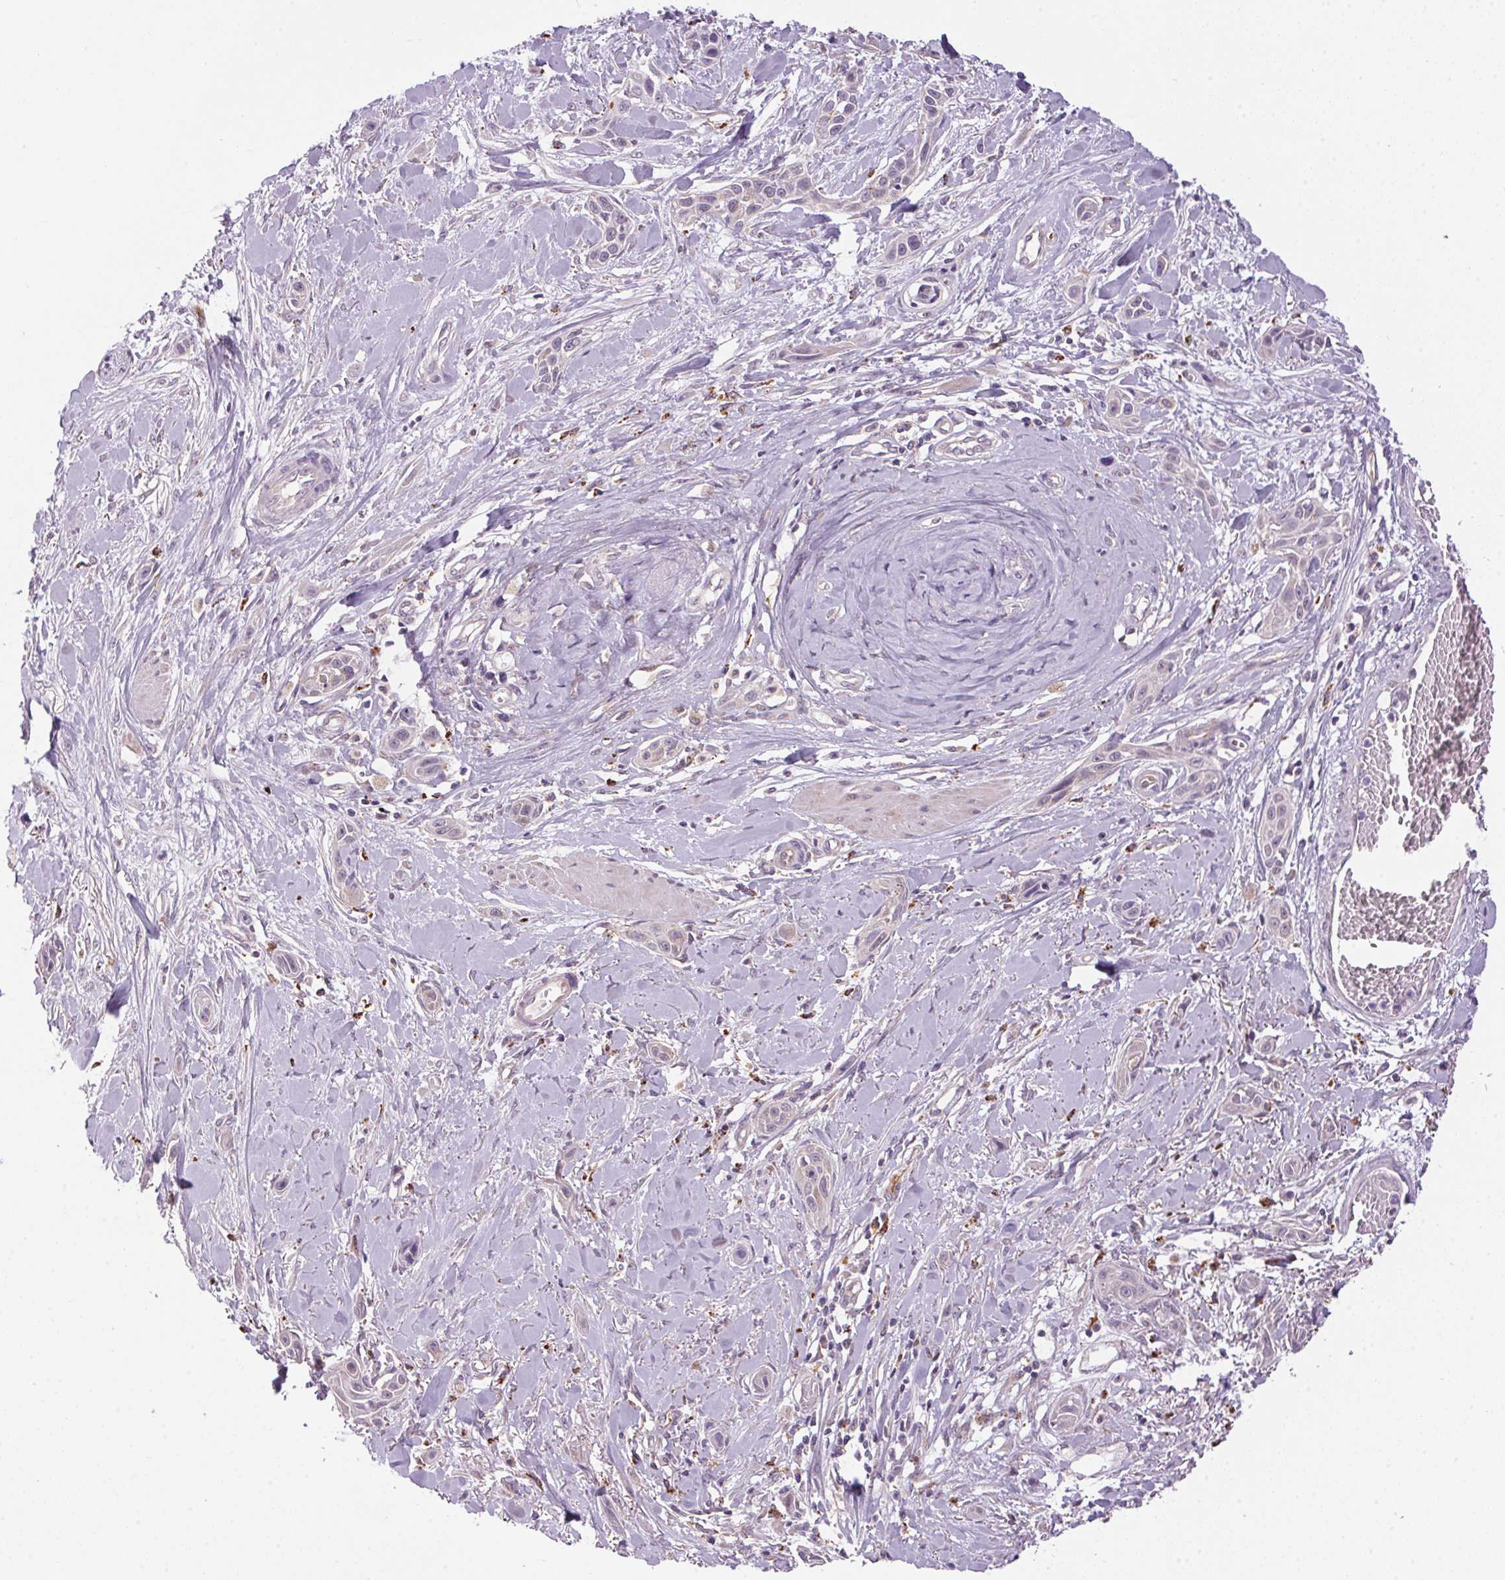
{"staining": {"intensity": "weak", "quantity": "<25%", "location": "cytoplasmic/membranous"}, "tissue": "skin cancer", "cell_type": "Tumor cells", "image_type": "cancer", "snomed": [{"axis": "morphology", "description": "Squamous cell carcinoma, NOS"}, {"axis": "topography", "description": "Skin"}], "caption": "Immunohistochemistry (IHC) of human skin cancer demonstrates no positivity in tumor cells. (Stains: DAB (3,3'-diaminobenzidine) IHC with hematoxylin counter stain, Microscopy: brightfield microscopy at high magnification).", "gene": "ADH5", "patient": {"sex": "female", "age": 69}}